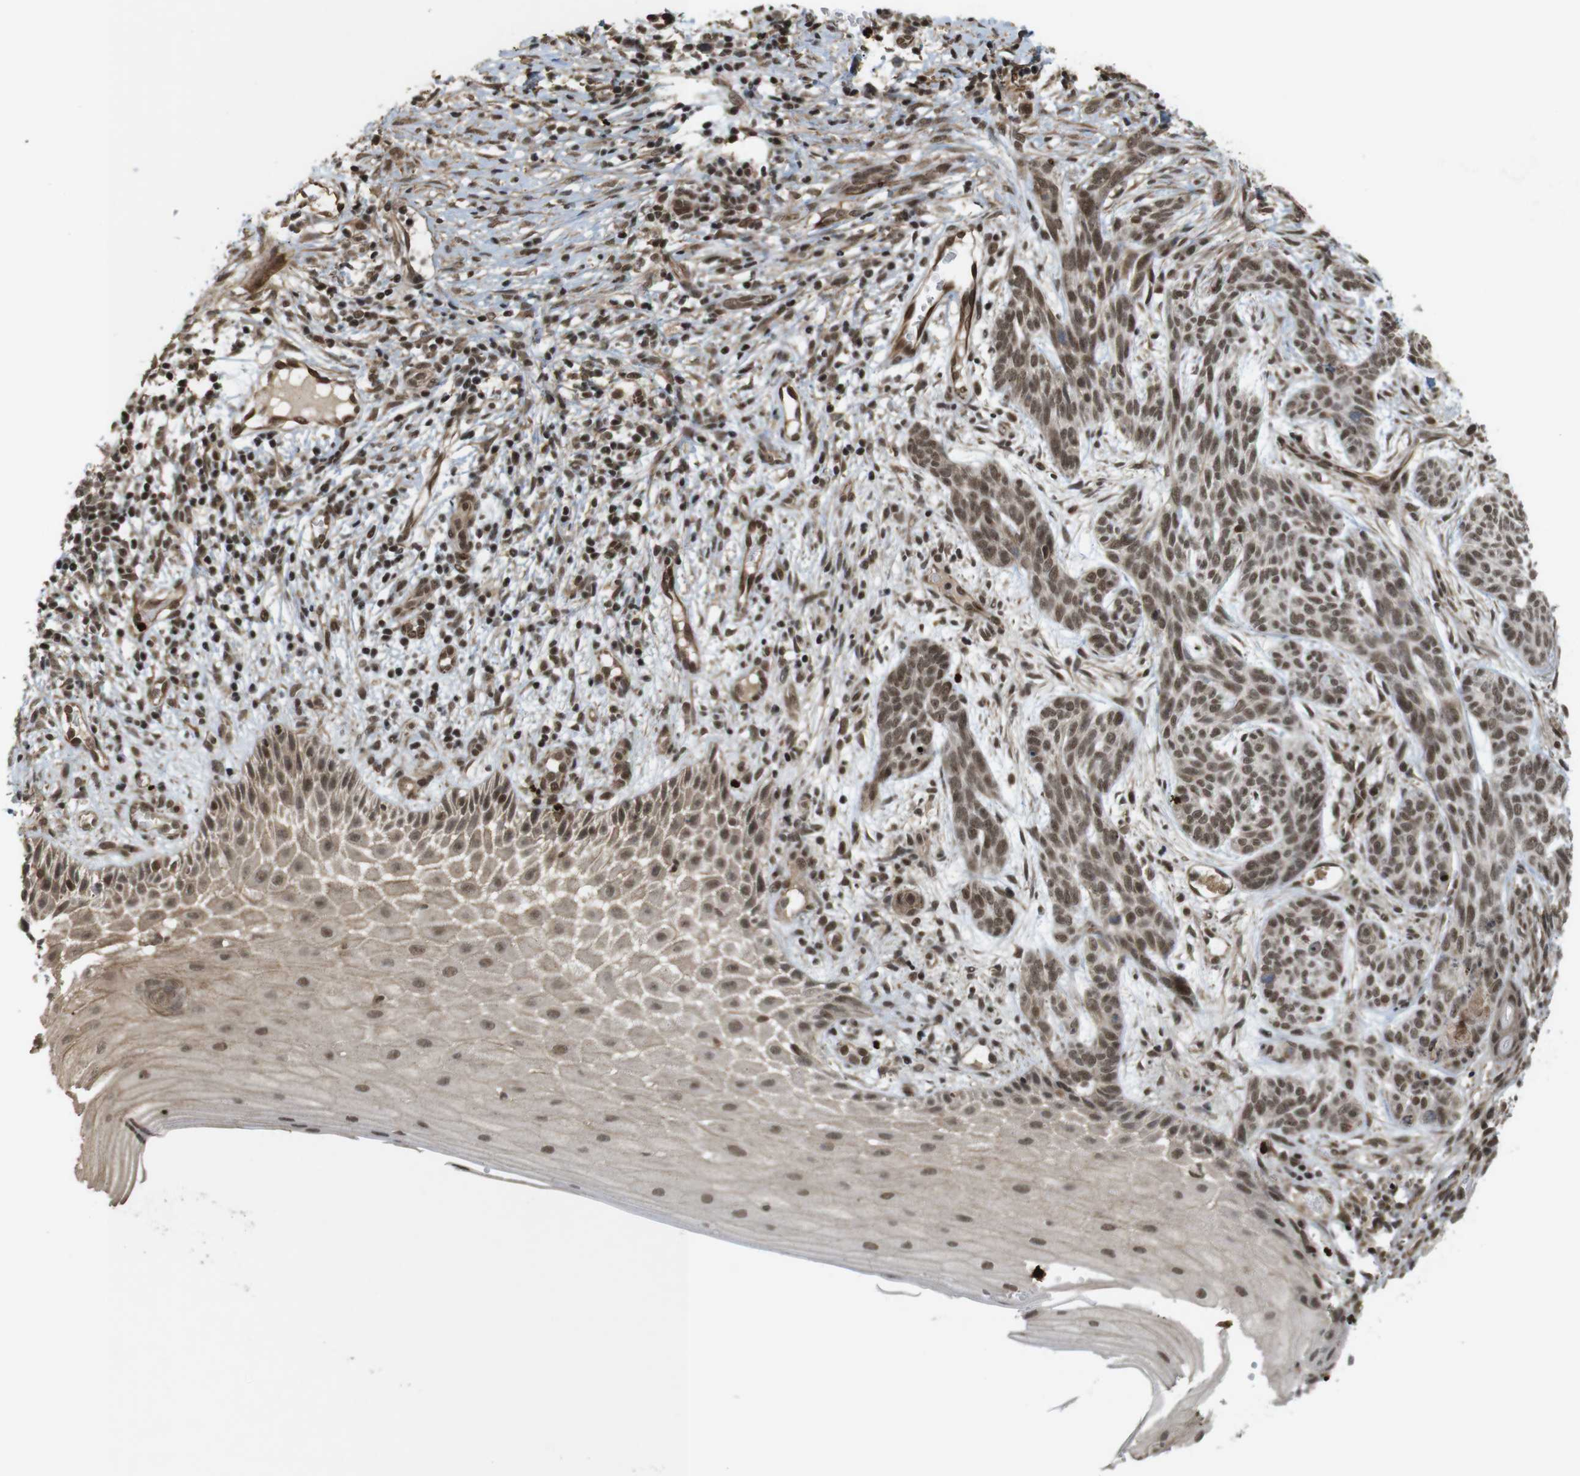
{"staining": {"intensity": "moderate", "quantity": ">75%", "location": "nuclear"}, "tissue": "skin cancer", "cell_type": "Tumor cells", "image_type": "cancer", "snomed": [{"axis": "morphology", "description": "Basal cell carcinoma"}, {"axis": "topography", "description": "Skin"}], "caption": "Protein expression analysis of basal cell carcinoma (skin) displays moderate nuclear expression in approximately >75% of tumor cells. (DAB (3,3'-diaminobenzidine) = brown stain, brightfield microscopy at high magnification).", "gene": "SP2", "patient": {"sex": "female", "age": 59}}